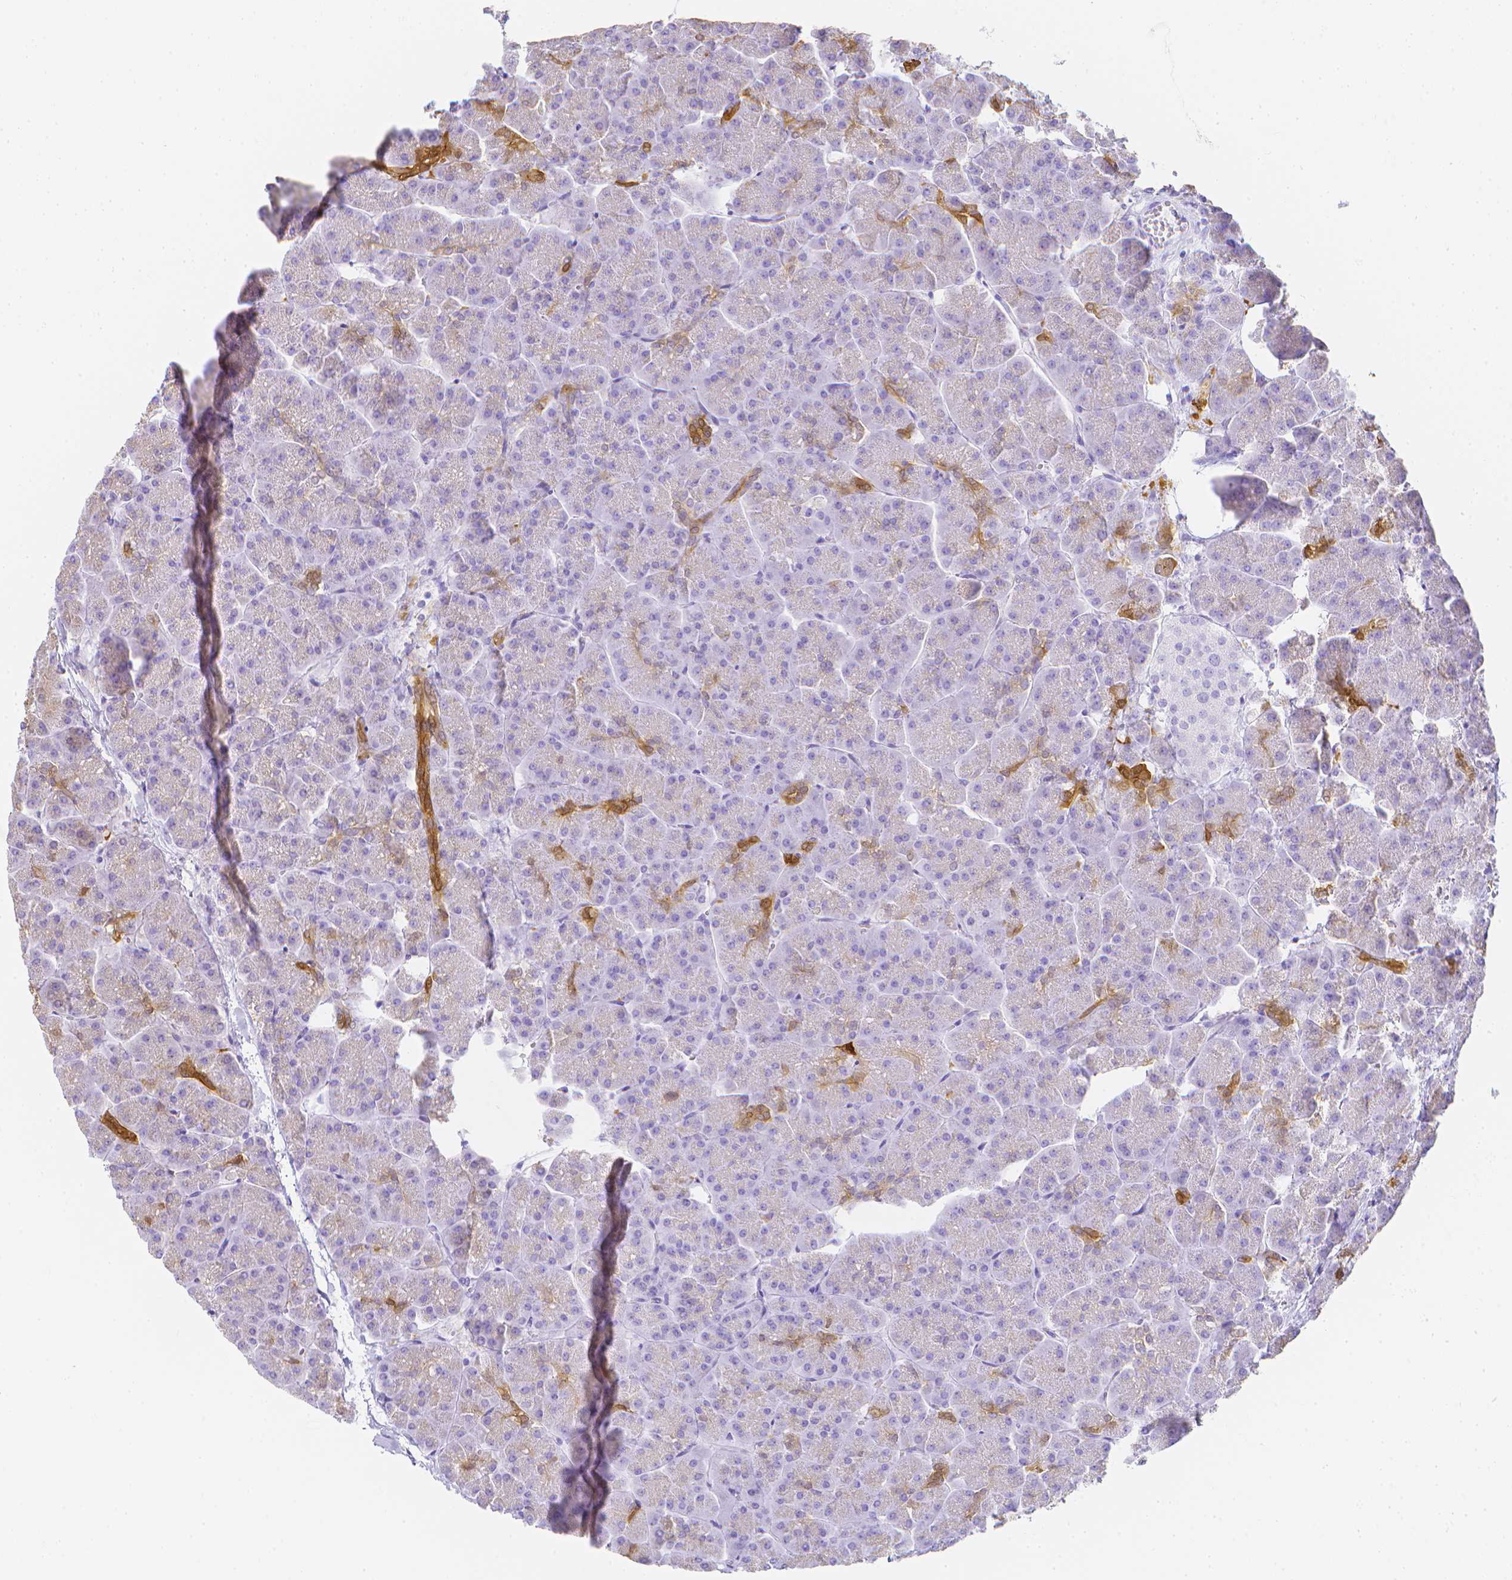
{"staining": {"intensity": "moderate", "quantity": "<25%", "location": "cytoplasmic/membranous"}, "tissue": "pancreas", "cell_type": "Exocrine glandular cells", "image_type": "normal", "snomed": [{"axis": "morphology", "description": "Normal tissue, NOS"}, {"axis": "topography", "description": "Pancreas"}, {"axis": "topography", "description": "Peripheral nerve tissue"}], "caption": "Protein staining shows moderate cytoplasmic/membranous expression in about <25% of exocrine glandular cells in unremarkable pancreas.", "gene": "LGALS4", "patient": {"sex": "male", "age": 54}}